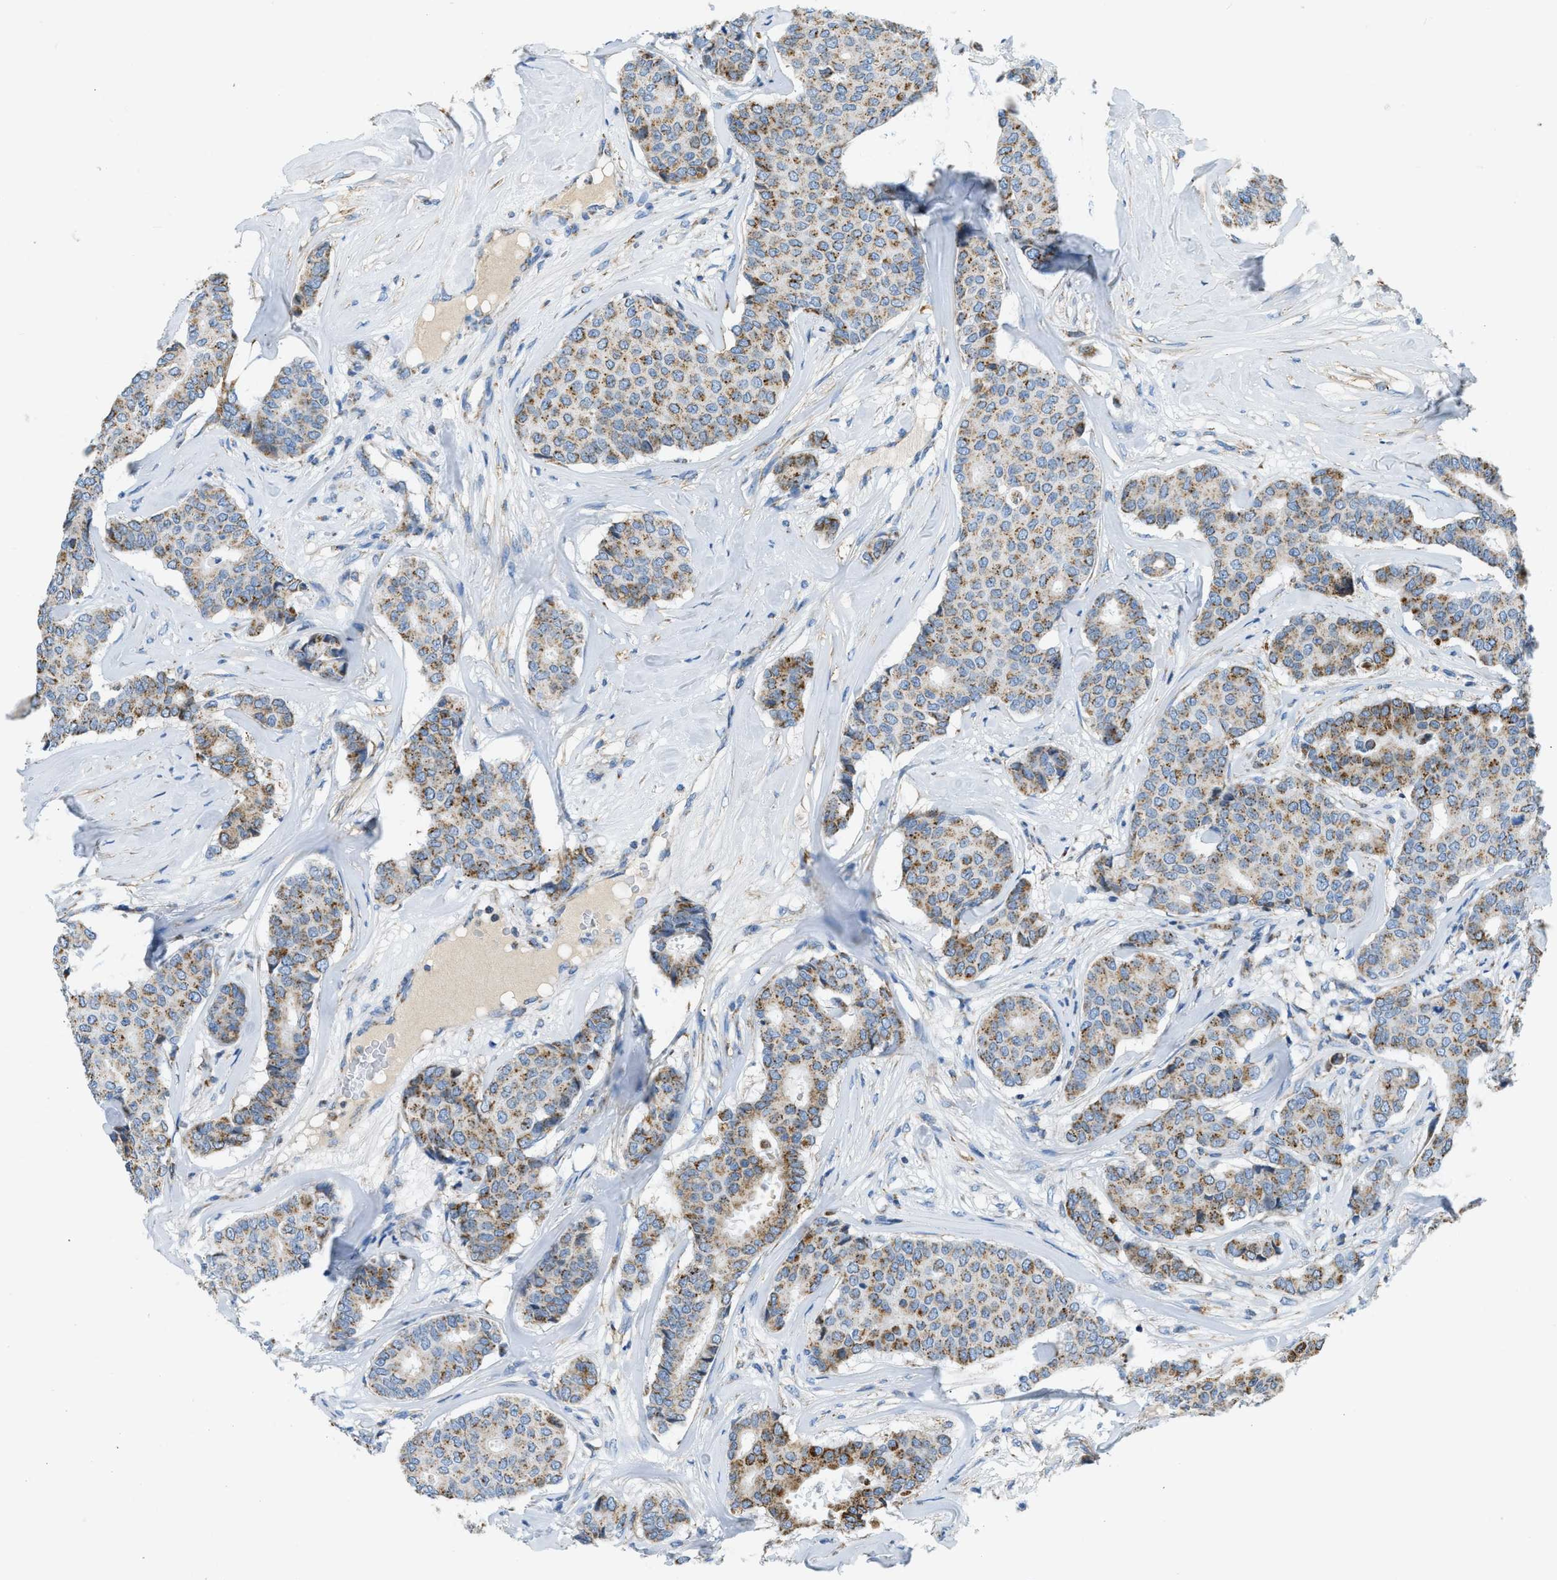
{"staining": {"intensity": "moderate", "quantity": ">75%", "location": "cytoplasmic/membranous"}, "tissue": "breast cancer", "cell_type": "Tumor cells", "image_type": "cancer", "snomed": [{"axis": "morphology", "description": "Duct carcinoma"}, {"axis": "topography", "description": "Breast"}], "caption": "Protein staining reveals moderate cytoplasmic/membranous positivity in about >75% of tumor cells in infiltrating ductal carcinoma (breast). Using DAB (brown) and hematoxylin (blue) stains, captured at high magnification using brightfield microscopy.", "gene": "ACADVL", "patient": {"sex": "female", "age": 75}}